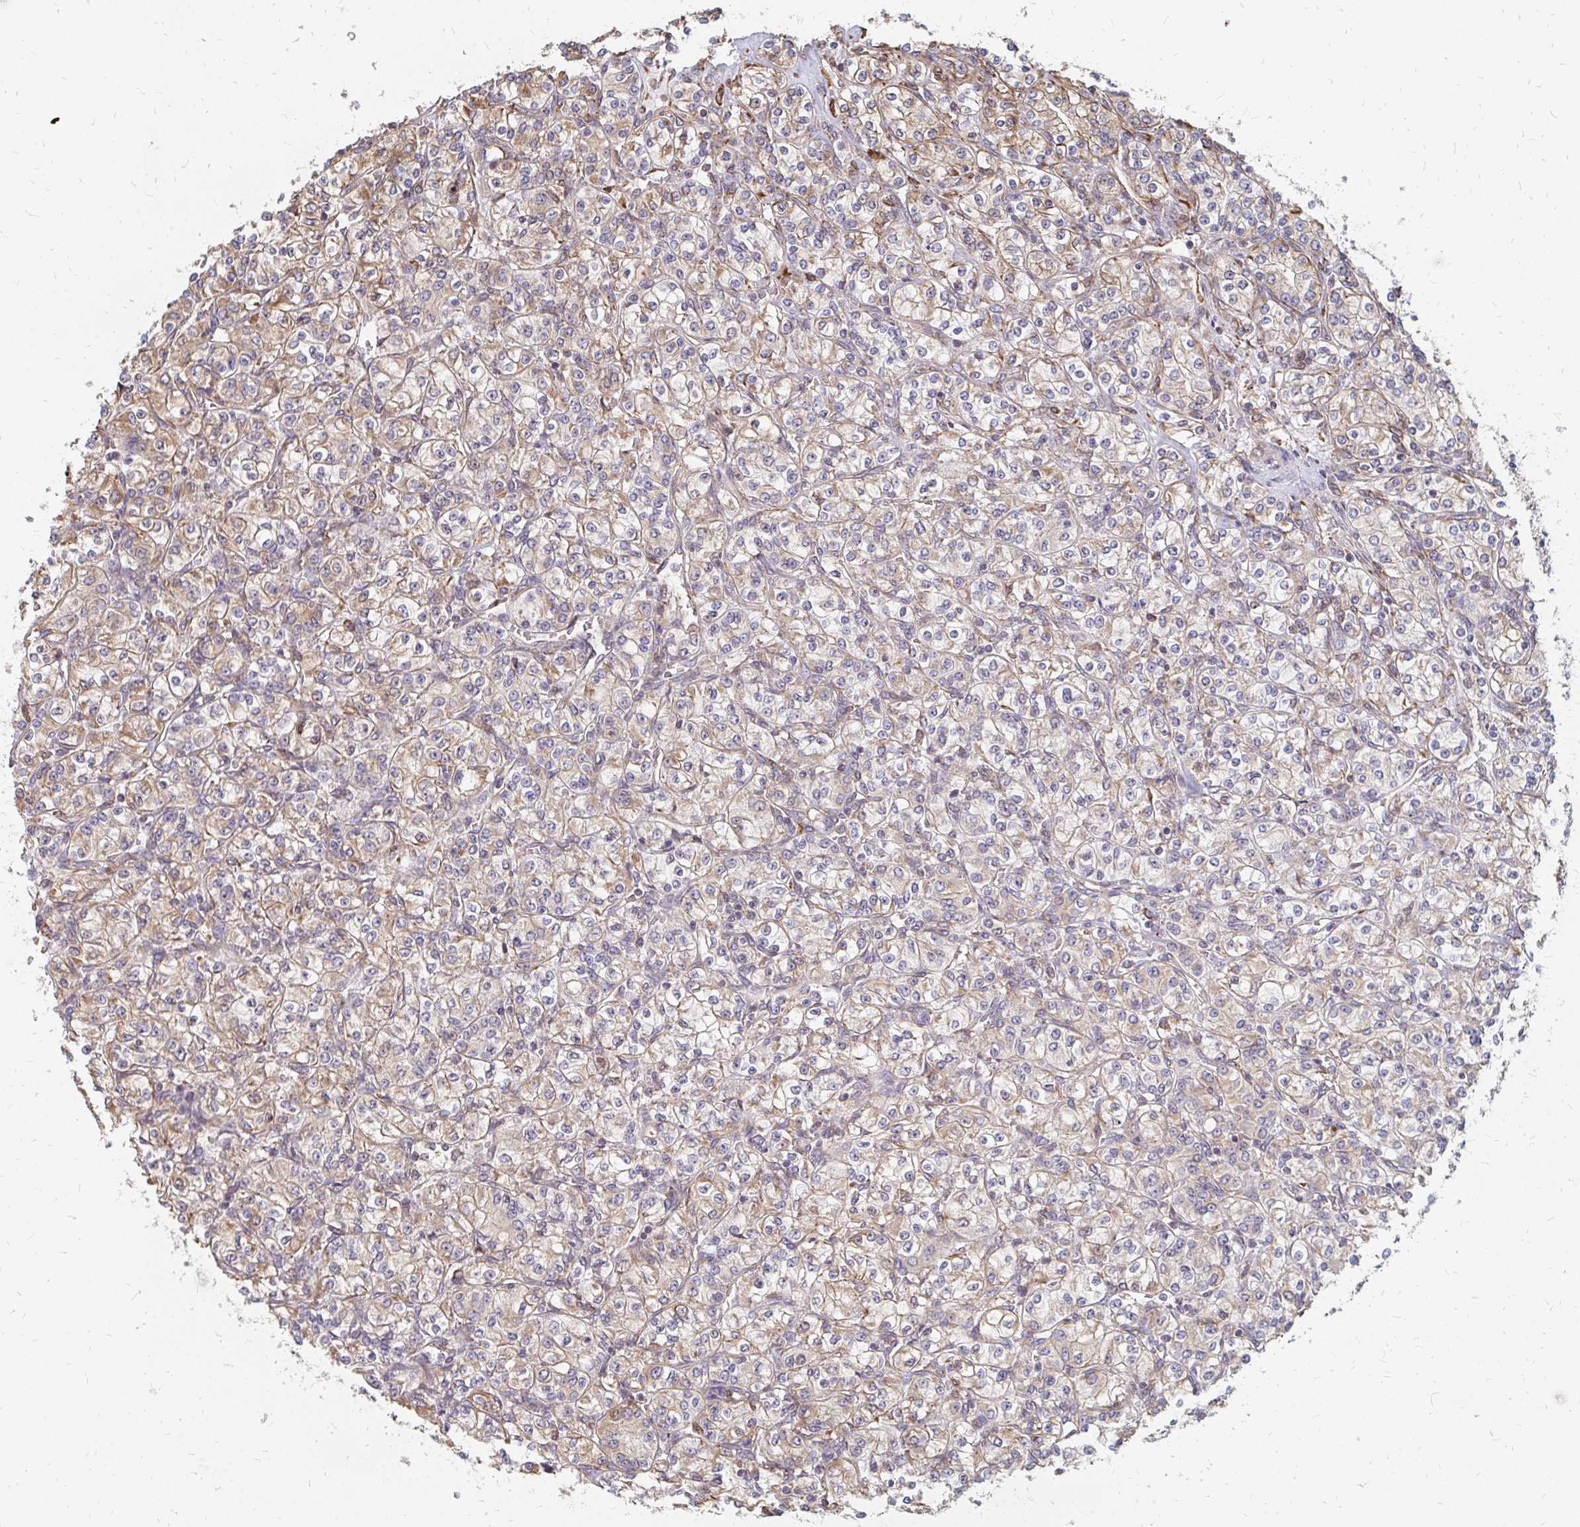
{"staining": {"intensity": "weak", "quantity": "25%-75%", "location": "cytoplasmic/membranous"}, "tissue": "renal cancer", "cell_type": "Tumor cells", "image_type": "cancer", "snomed": [{"axis": "morphology", "description": "Adenocarcinoma, NOS"}, {"axis": "topography", "description": "Kidney"}], "caption": "The histopathology image reveals staining of adenocarcinoma (renal), revealing weak cytoplasmic/membranous protein positivity (brown color) within tumor cells. (DAB IHC with brightfield microscopy, high magnification).", "gene": "PPP1R13L", "patient": {"sex": "male", "age": 77}}